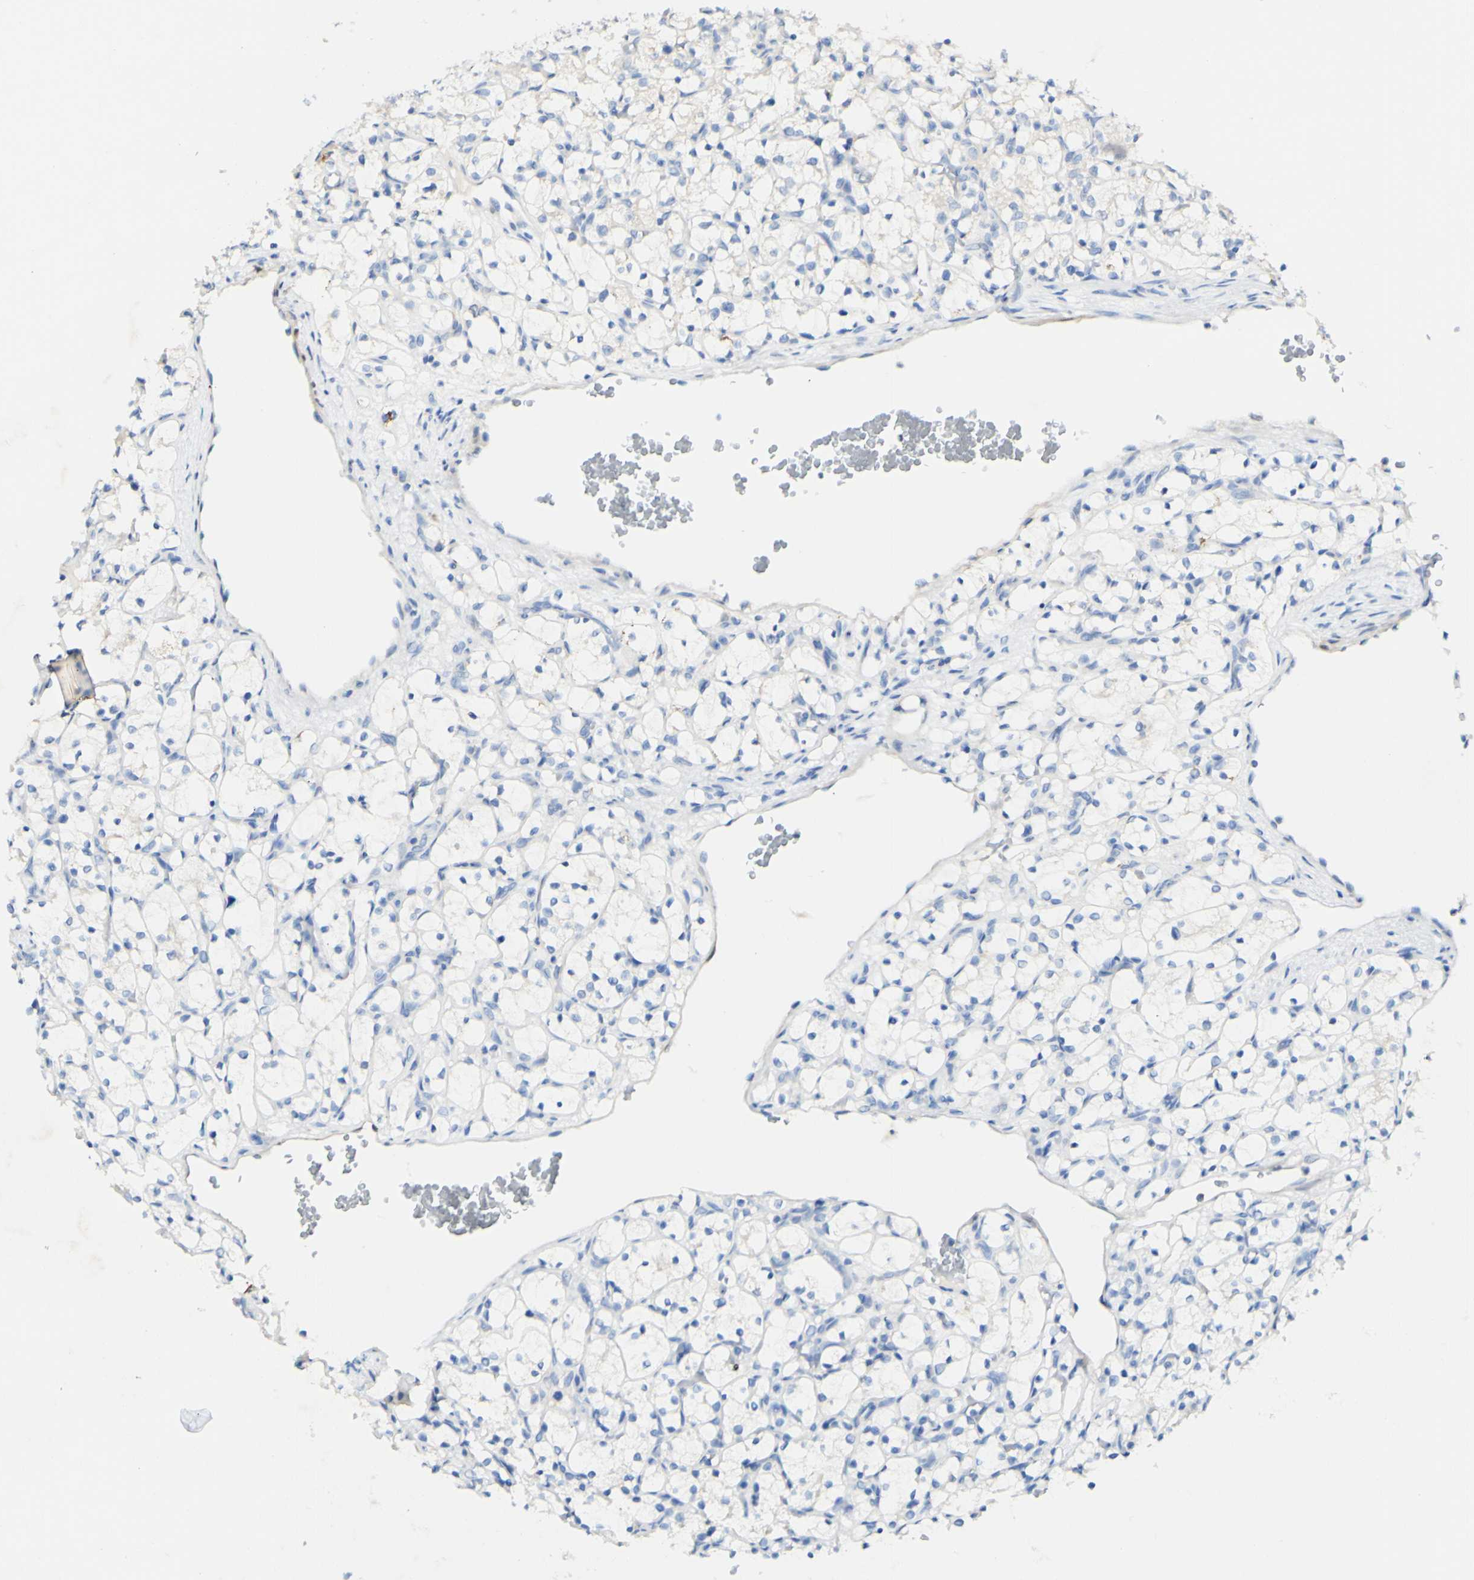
{"staining": {"intensity": "negative", "quantity": "none", "location": "none"}, "tissue": "renal cancer", "cell_type": "Tumor cells", "image_type": "cancer", "snomed": [{"axis": "morphology", "description": "Adenocarcinoma, NOS"}, {"axis": "topography", "description": "Kidney"}], "caption": "Immunohistochemistry (IHC) image of adenocarcinoma (renal) stained for a protein (brown), which reveals no expression in tumor cells.", "gene": "FGF4", "patient": {"sex": "female", "age": 69}}